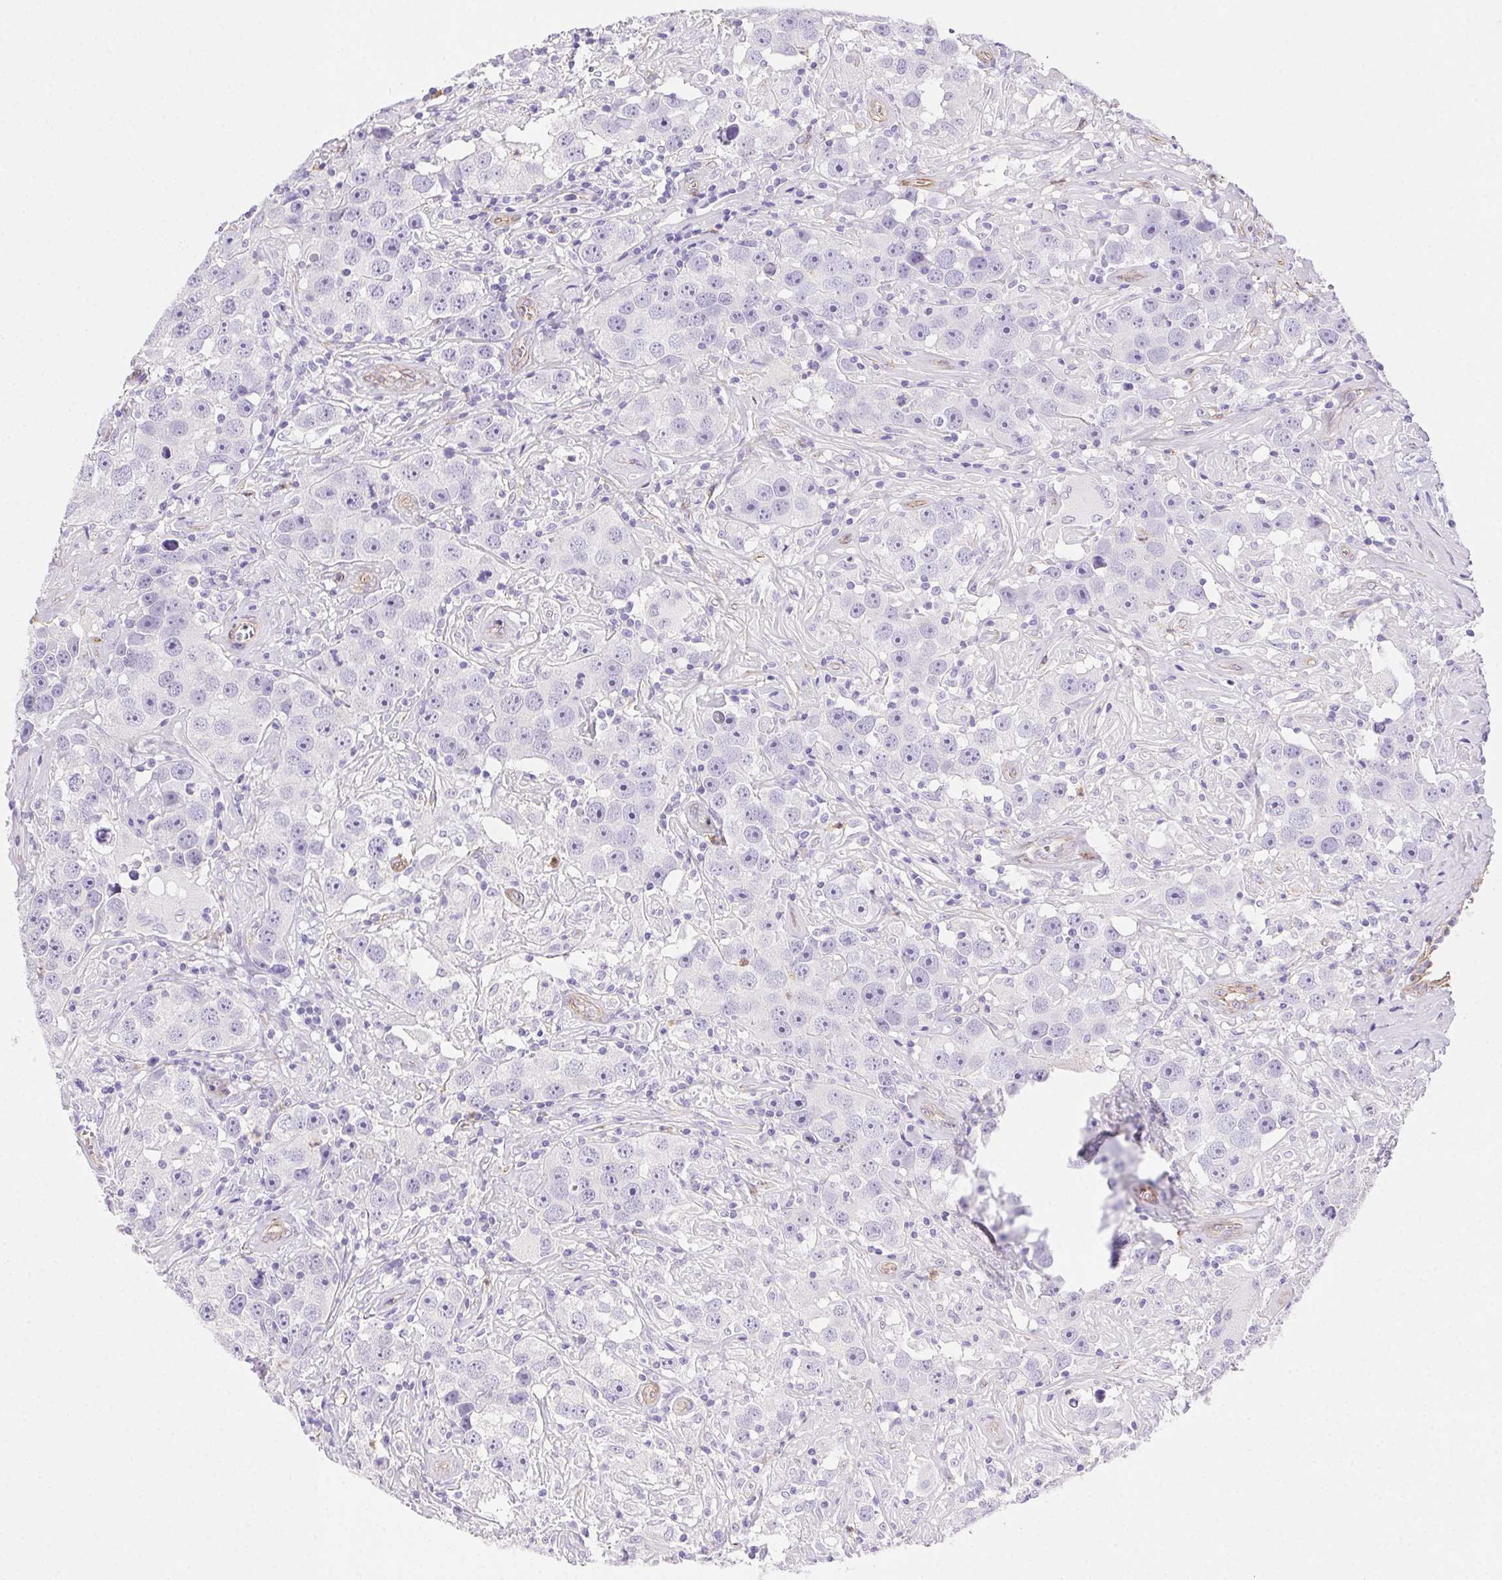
{"staining": {"intensity": "negative", "quantity": "none", "location": "none"}, "tissue": "testis cancer", "cell_type": "Tumor cells", "image_type": "cancer", "snomed": [{"axis": "morphology", "description": "Seminoma, NOS"}, {"axis": "topography", "description": "Testis"}], "caption": "DAB immunohistochemical staining of human testis cancer (seminoma) exhibits no significant positivity in tumor cells. (DAB (3,3'-diaminobenzidine) immunohistochemistry (IHC), high magnification).", "gene": "SHCBP1L", "patient": {"sex": "male", "age": 49}}